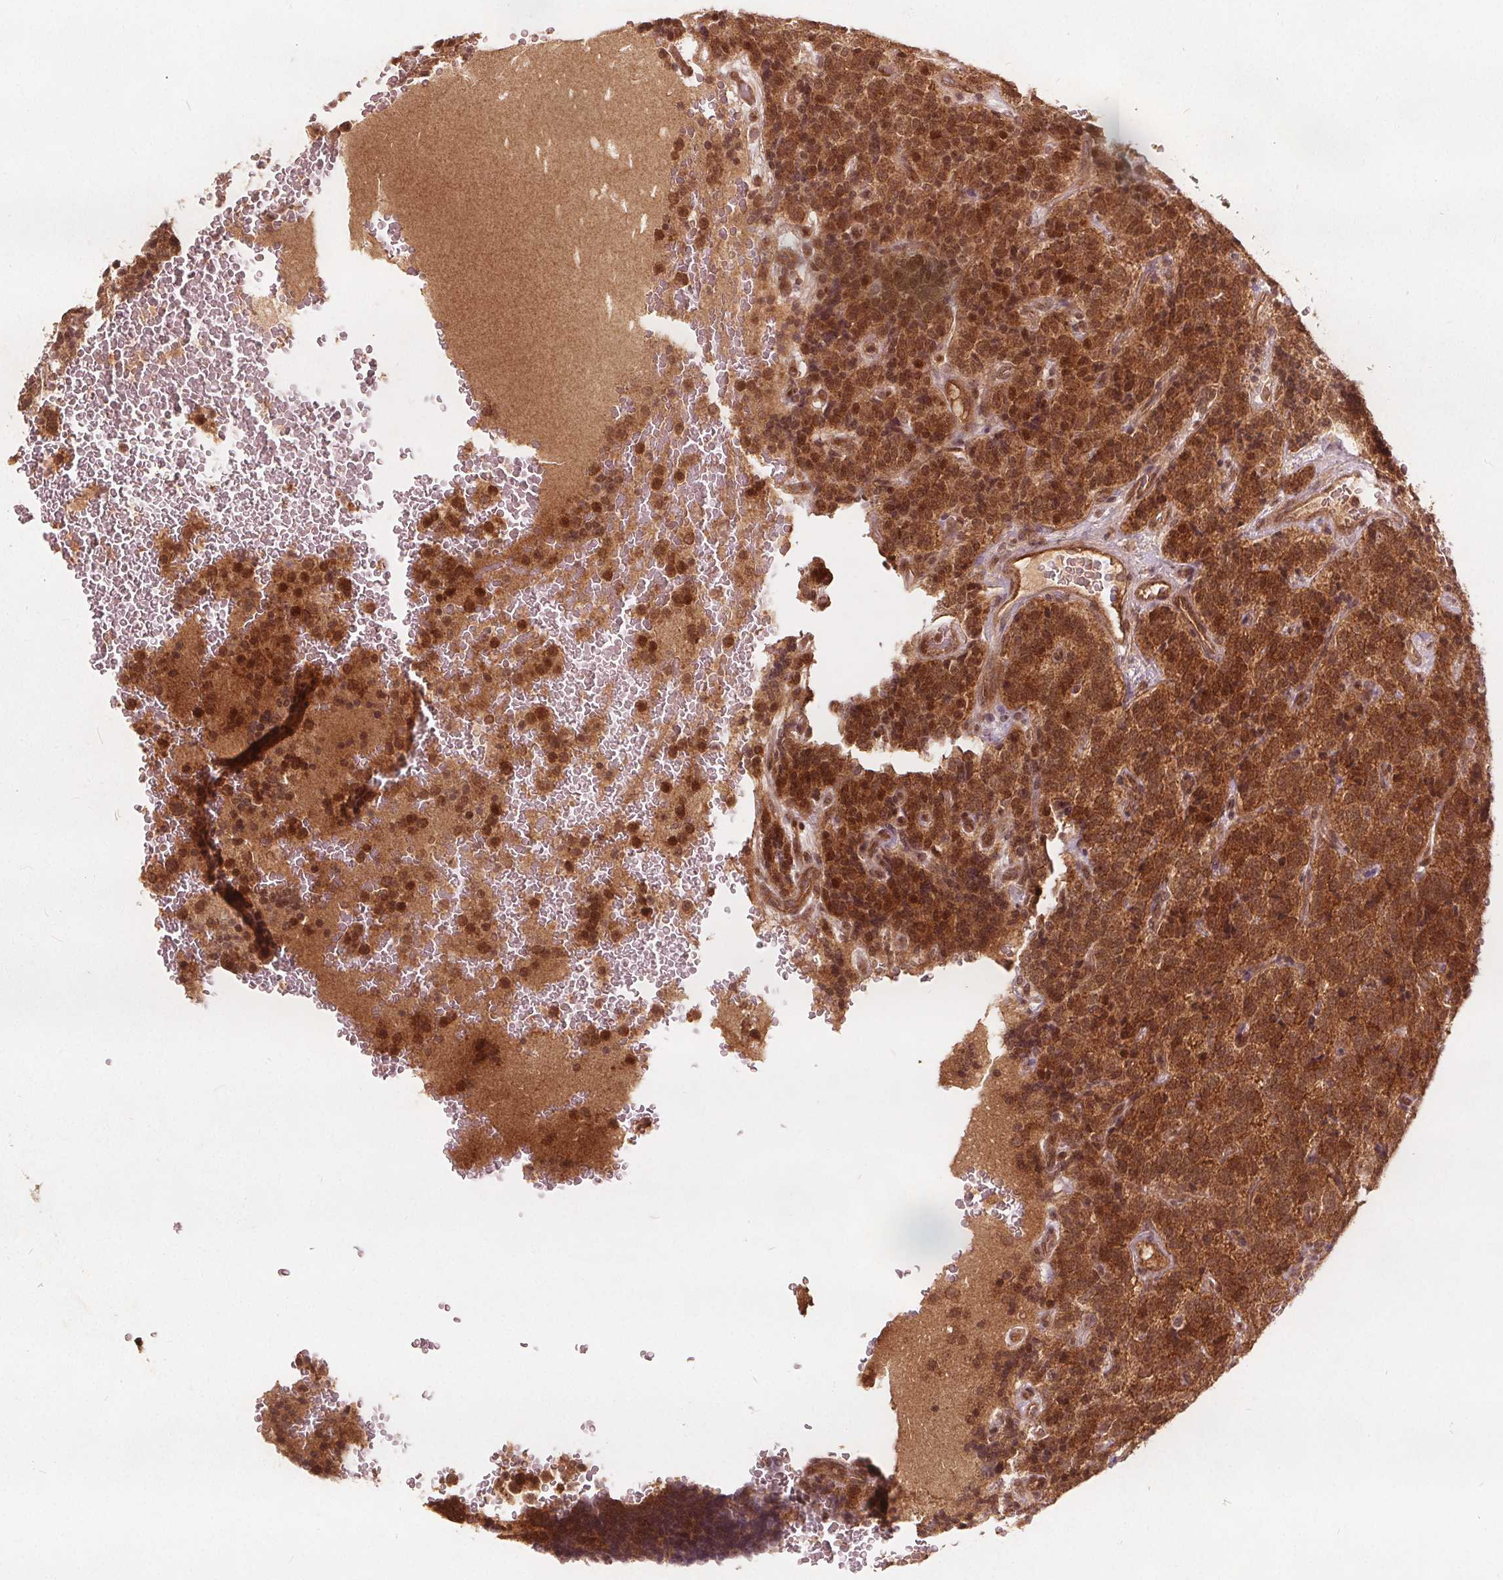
{"staining": {"intensity": "moderate", "quantity": ">75%", "location": "cytoplasmic/membranous,nuclear"}, "tissue": "carcinoid", "cell_type": "Tumor cells", "image_type": "cancer", "snomed": [{"axis": "morphology", "description": "Carcinoid, malignant, NOS"}, {"axis": "topography", "description": "Pancreas"}], "caption": "An IHC micrograph of neoplastic tissue is shown. Protein staining in brown shows moderate cytoplasmic/membranous and nuclear positivity in malignant carcinoid within tumor cells.", "gene": "PPP1CB", "patient": {"sex": "male", "age": 36}}